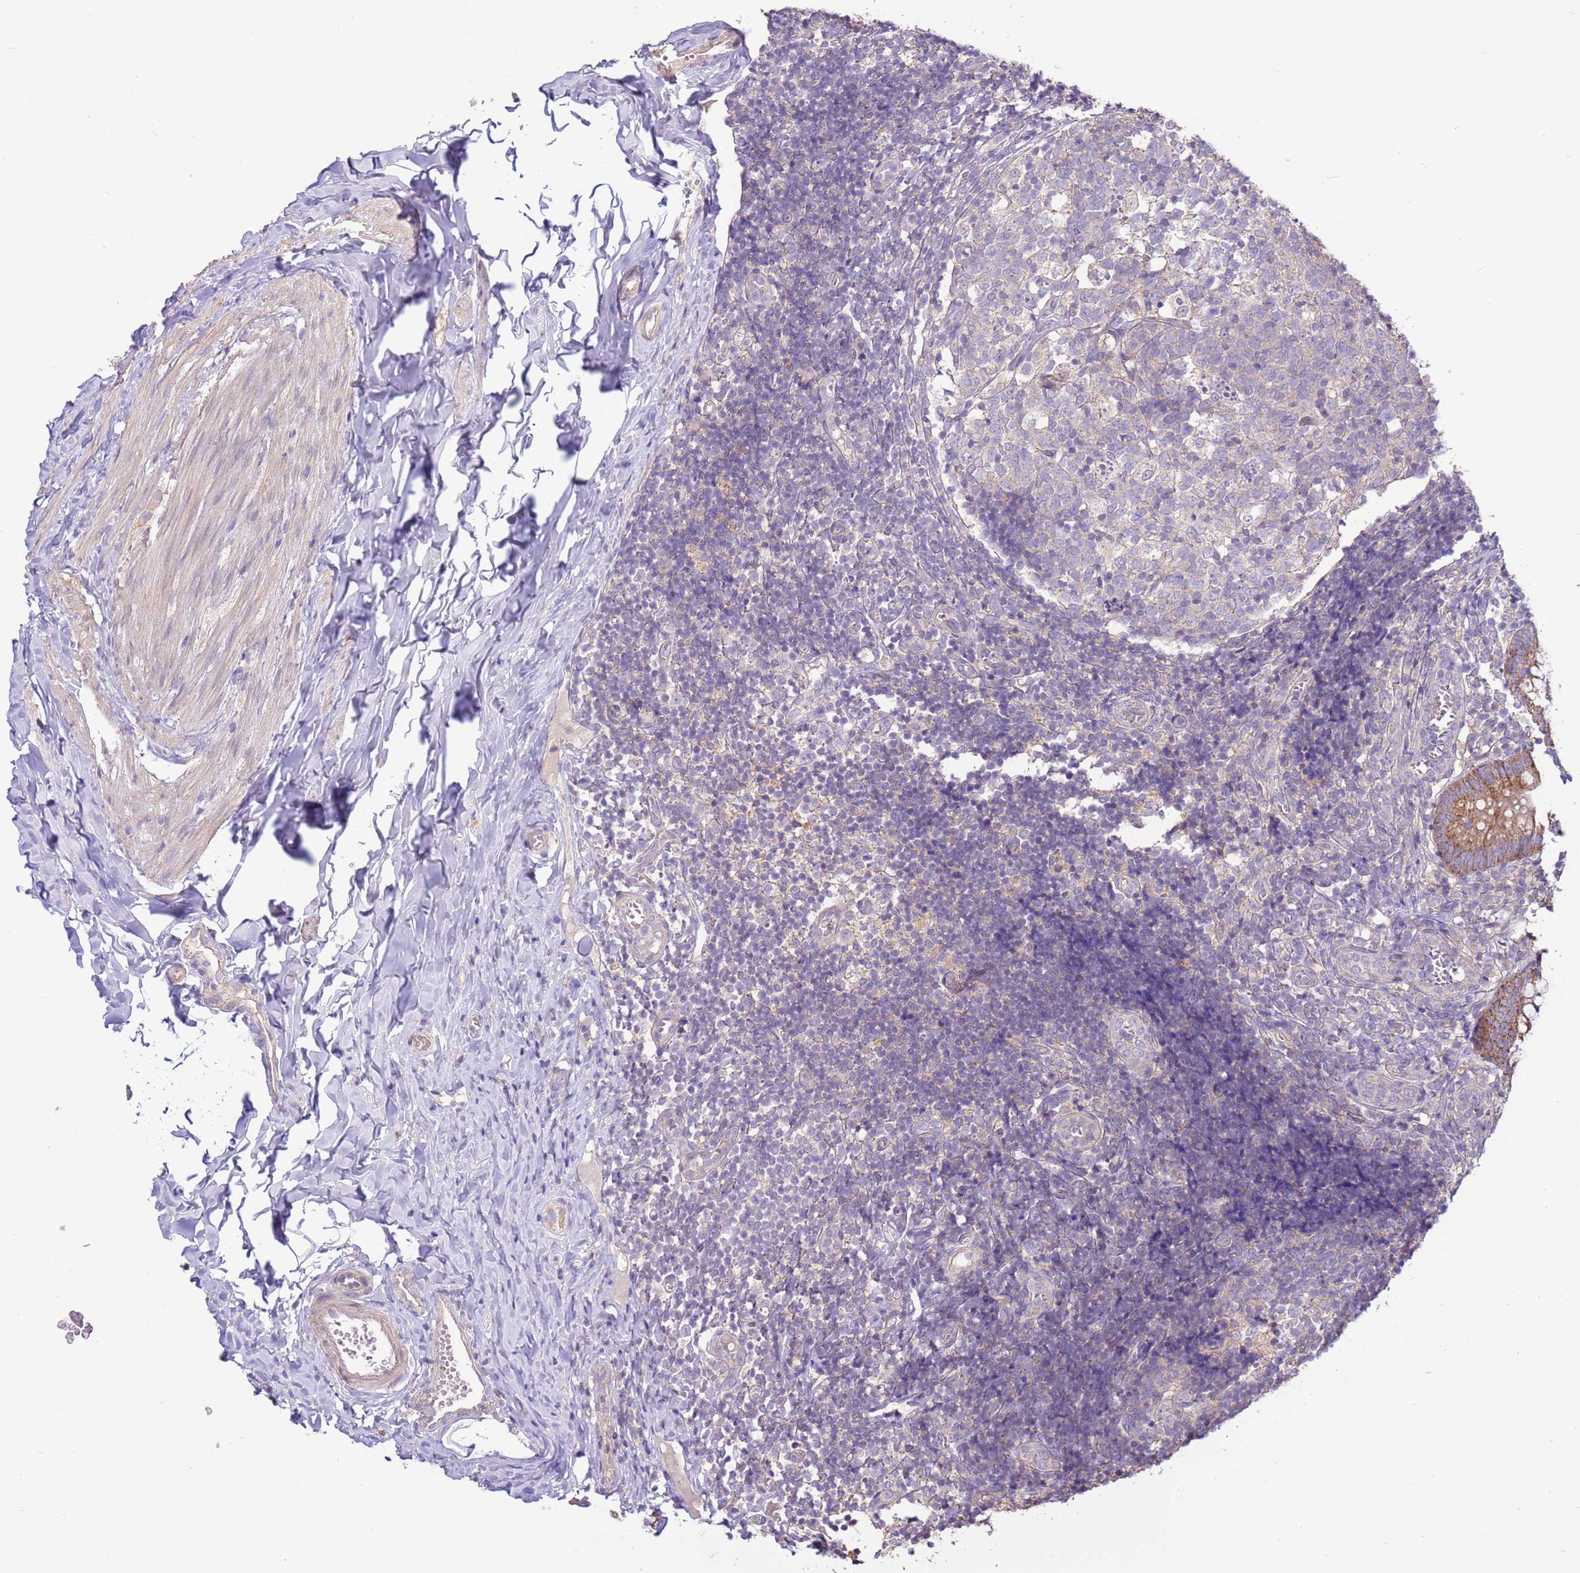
{"staining": {"intensity": "moderate", "quantity": ">75%", "location": "cytoplasmic/membranous"}, "tissue": "appendix", "cell_type": "Glandular cells", "image_type": "normal", "snomed": [{"axis": "morphology", "description": "Normal tissue, NOS"}, {"axis": "topography", "description": "Appendix"}], "caption": "A histopathology image of human appendix stained for a protein reveals moderate cytoplasmic/membranous brown staining in glandular cells. (IHC, brightfield microscopy, high magnification).", "gene": "EVA1B", "patient": {"sex": "male", "age": 8}}